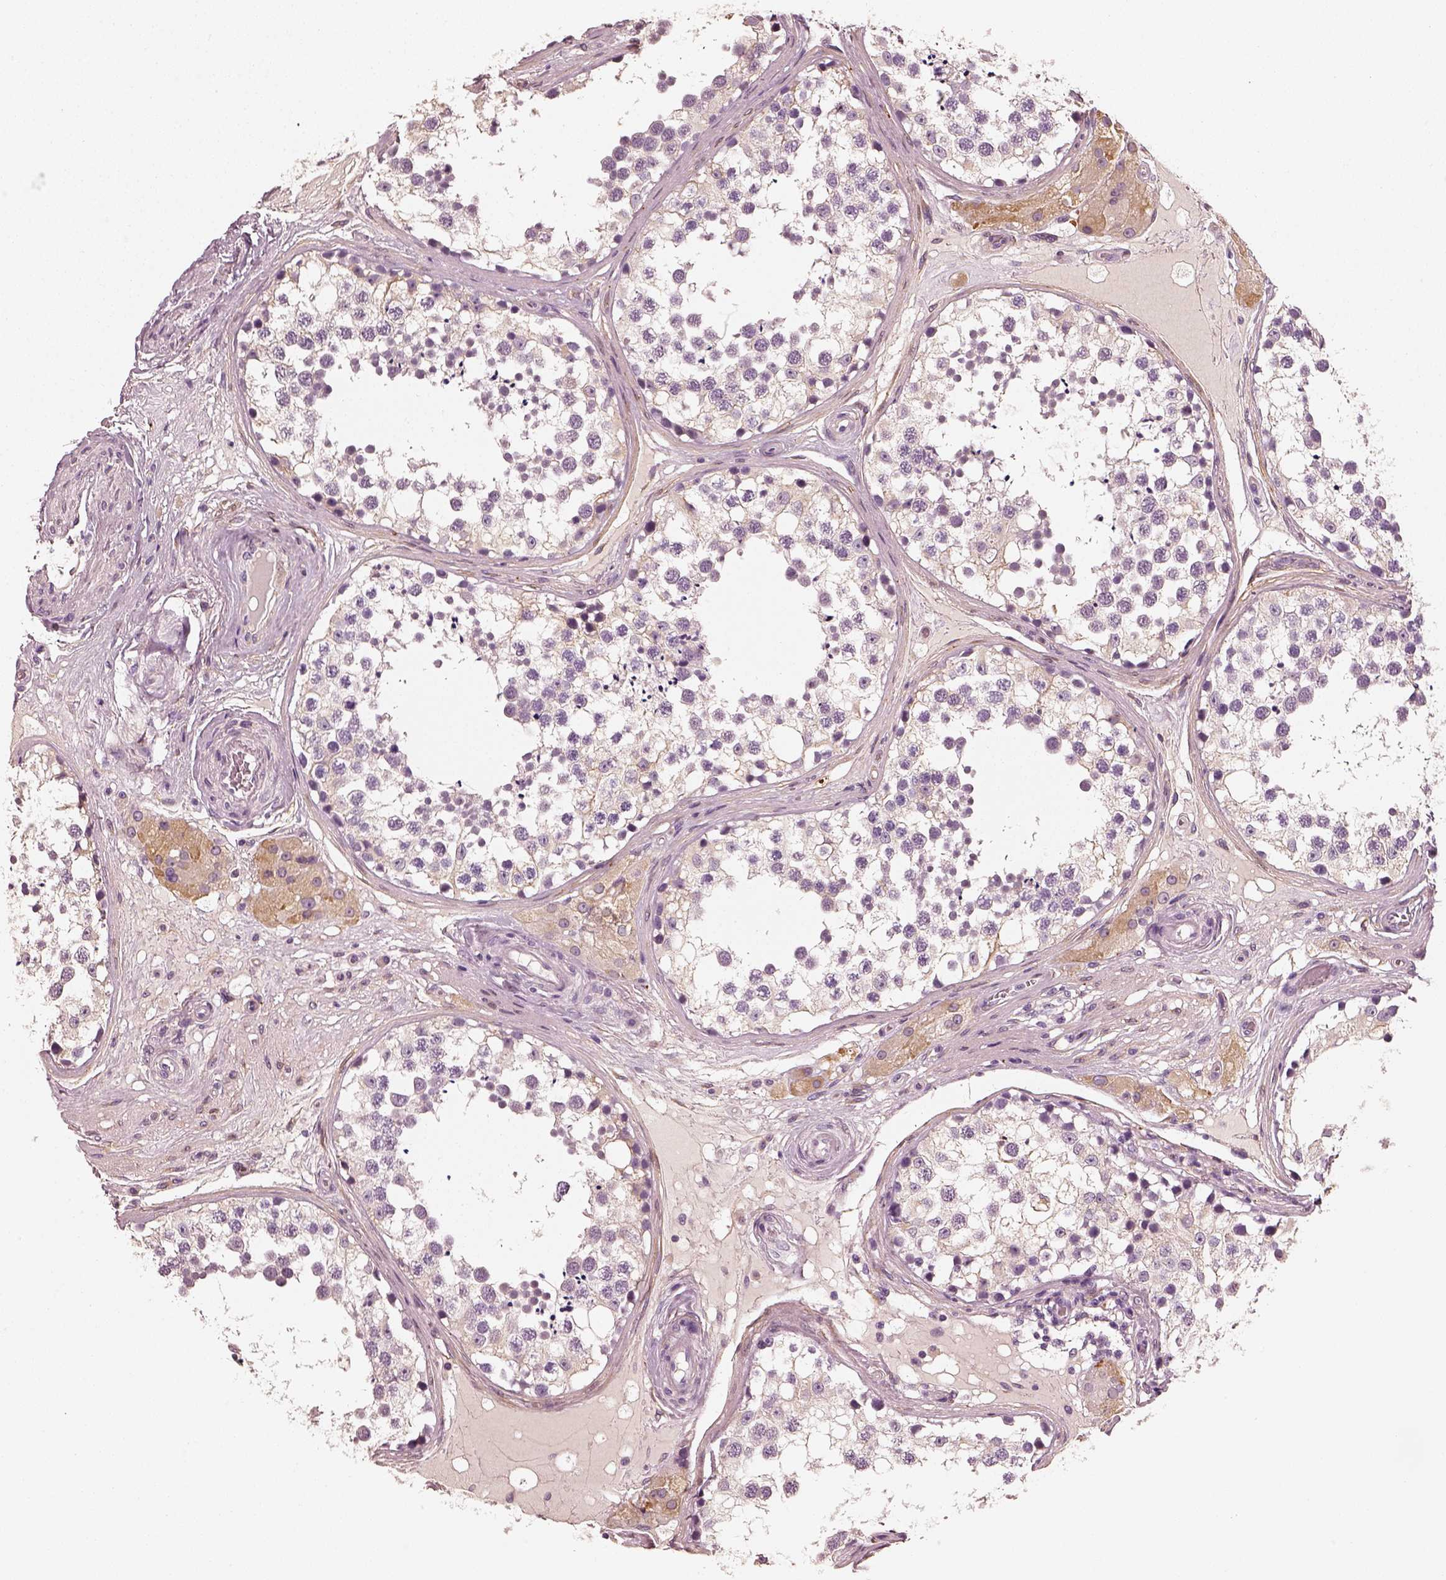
{"staining": {"intensity": "negative", "quantity": "none", "location": "none"}, "tissue": "testis", "cell_type": "Cells in seminiferous ducts", "image_type": "normal", "snomed": [{"axis": "morphology", "description": "Normal tissue, NOS"}, {"axis": "morphology", "description": "Seminoma, NOS"}, {"axis": "topography", "description": "Testis"}], "caption": "Immunohistochemical staining of normal human testis reveals no significant expression in cells in seminiferous ducts. Brightfield microscopy of IHC stained with DAB (3,3'-diaminobenzidine) (brown) and hematoxylin (blue), captured at high magnification.", "gene": "RS1", "patient": {"sex": "male", "age": 65}}